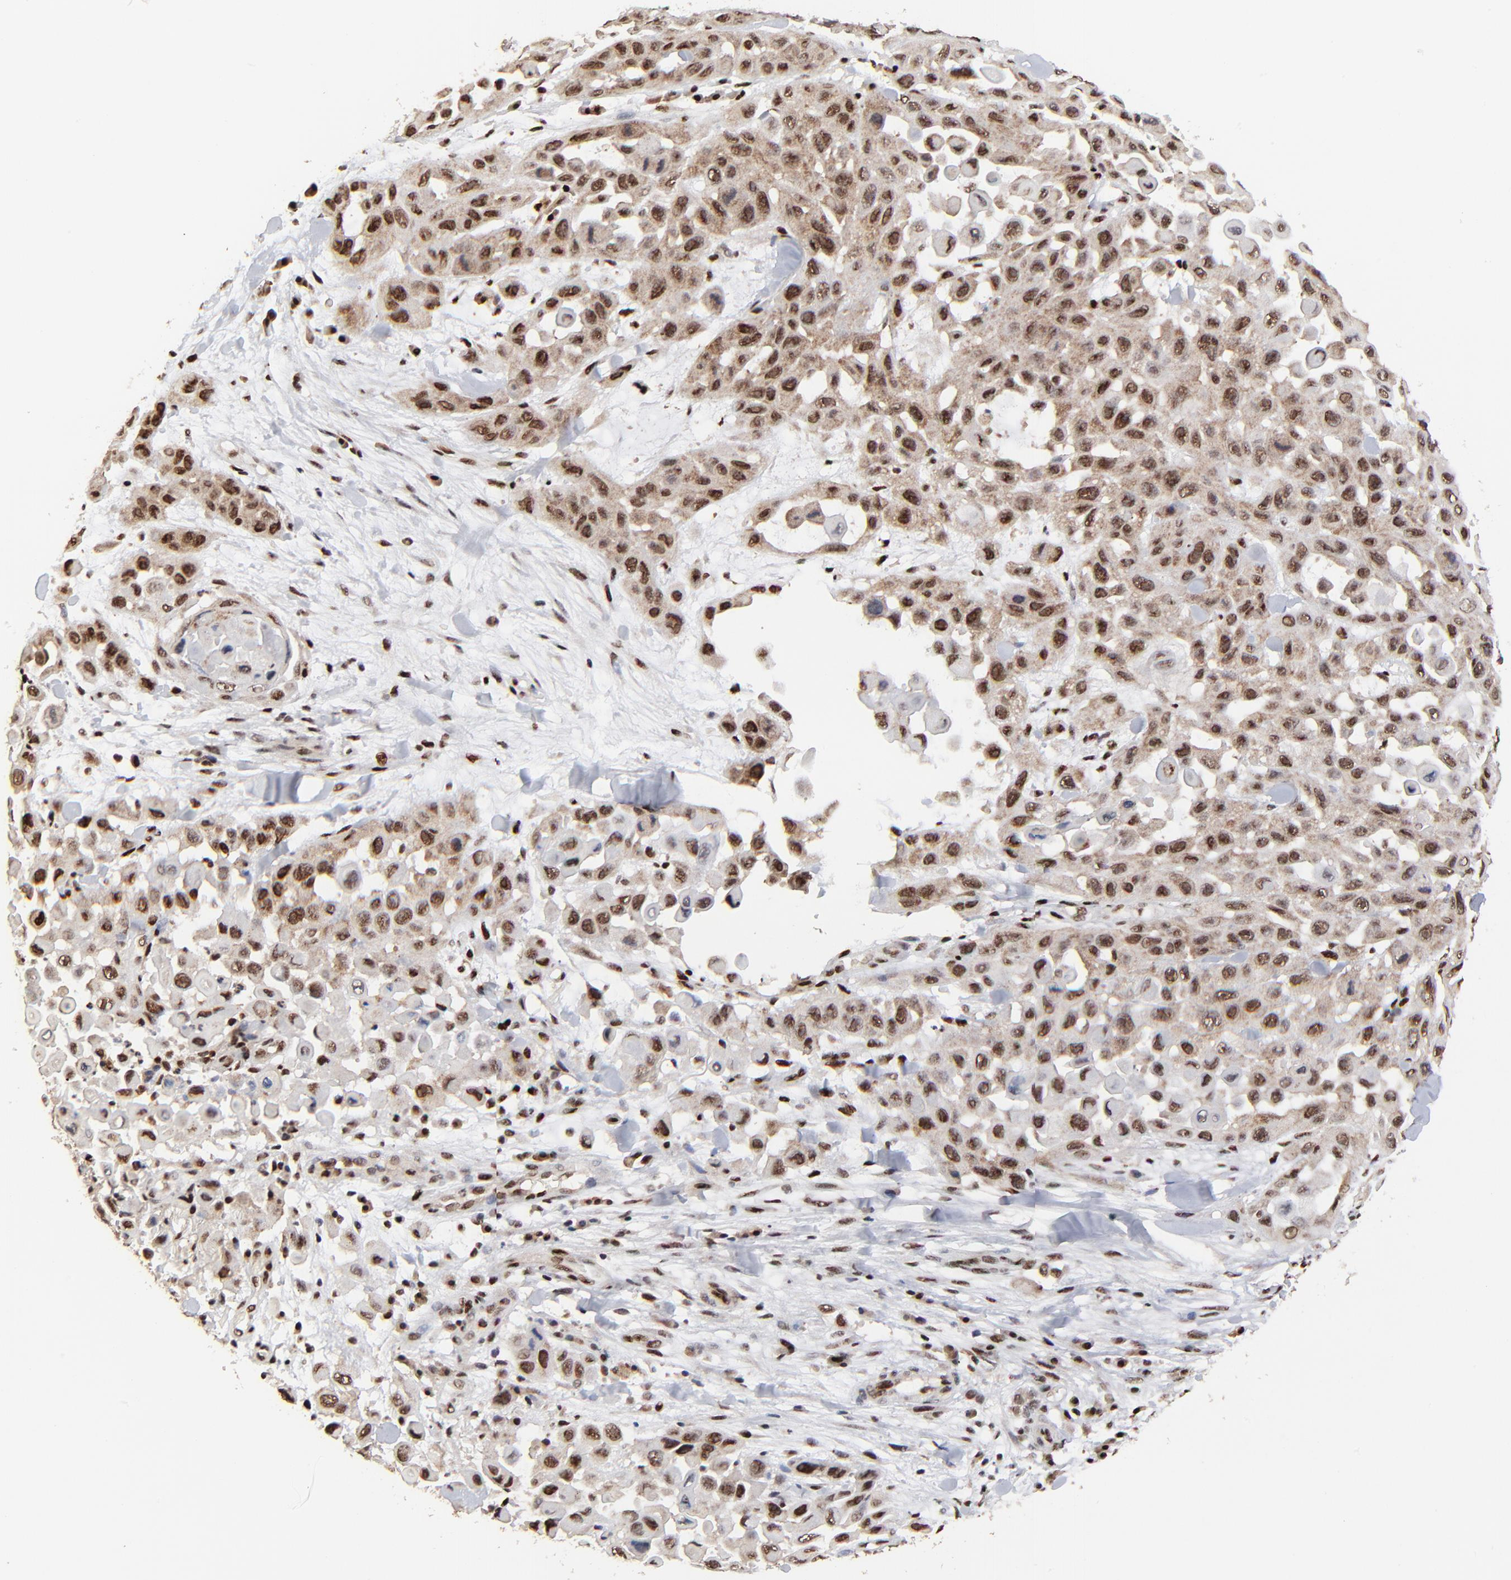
{"staining": {"intensity": "moderate", "quantity": ">75%", "location": "cytoplasmic/membranous,nuclear"}, "tissue": "skin cancer", "cell_type": "Tumor cells", "image_type": "cancer", "snomed": [{"axis": "morphology", "description": "Squamous cell carcinoma, NOS"}, {"axis": "topography", "description": "Skin"}], "caption": "Squamous cell carcinoma (skin) was stained to show a protein in brown. There is medium levels of moderate cytoplasmic/membranous and nuclear staining in about >75% of tumor cells.", "gene": "RBM22", "patient": {"sex": "male", "age": 81}}